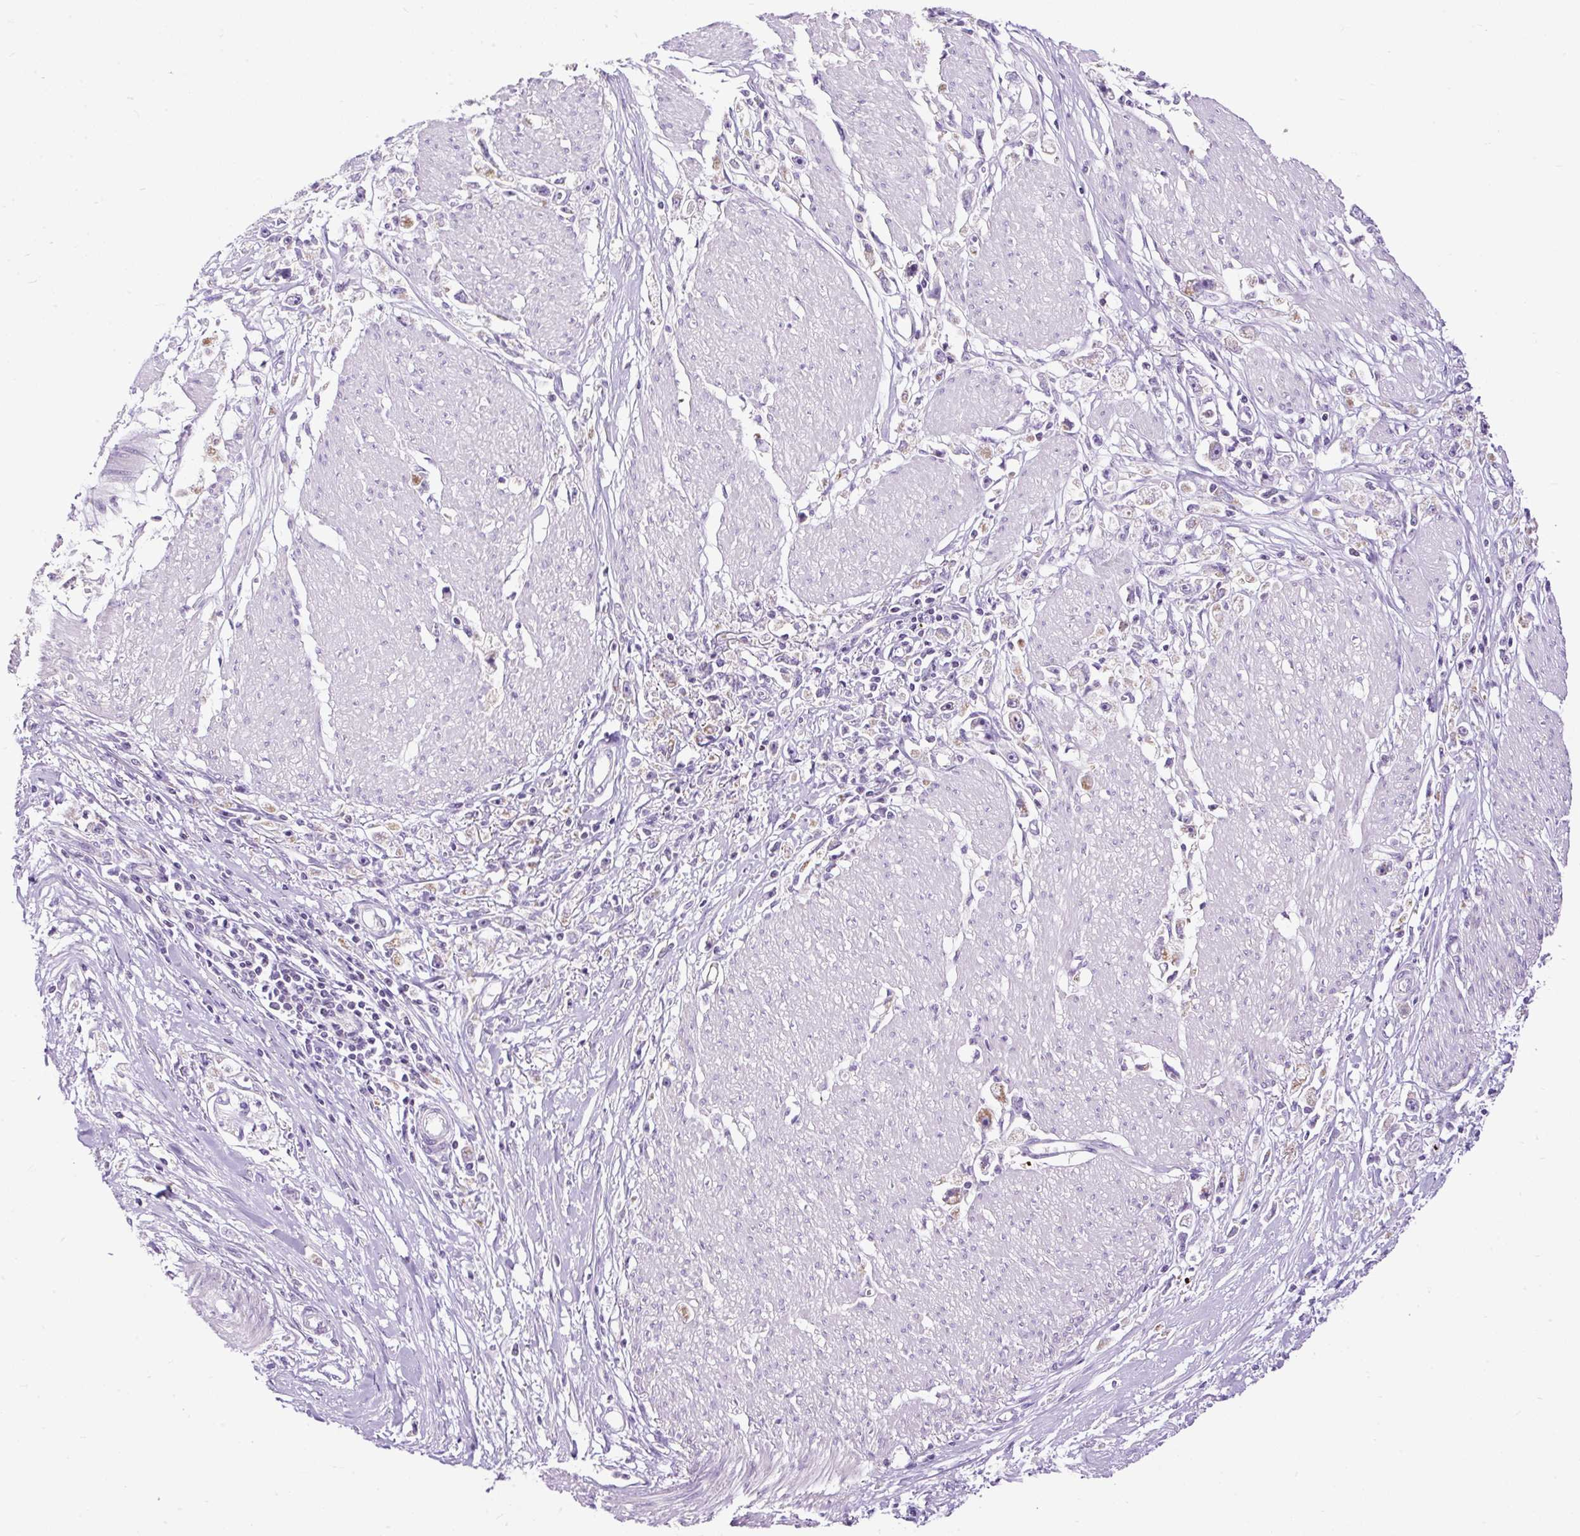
{"staining": {"intensity": "weak", "quantity": "<25%", "location": "cytoplasmic/membranous"}, "tissue": "stomach cancer", "cell_type": "Tumor cells", "image_type": "cancer", "snomed": [{"axis": "morphology", "description": "Adenocarcinoma, NOS"}, {"axis": "topography", "description": "Stomach"}], "caption": "Adenocarcinoma (stomach) was stained to show a protein in brown. There is no significant positivity in tumor cells.", "gene": "FMC1", "patient": {"sex": "female", "age": 59}}